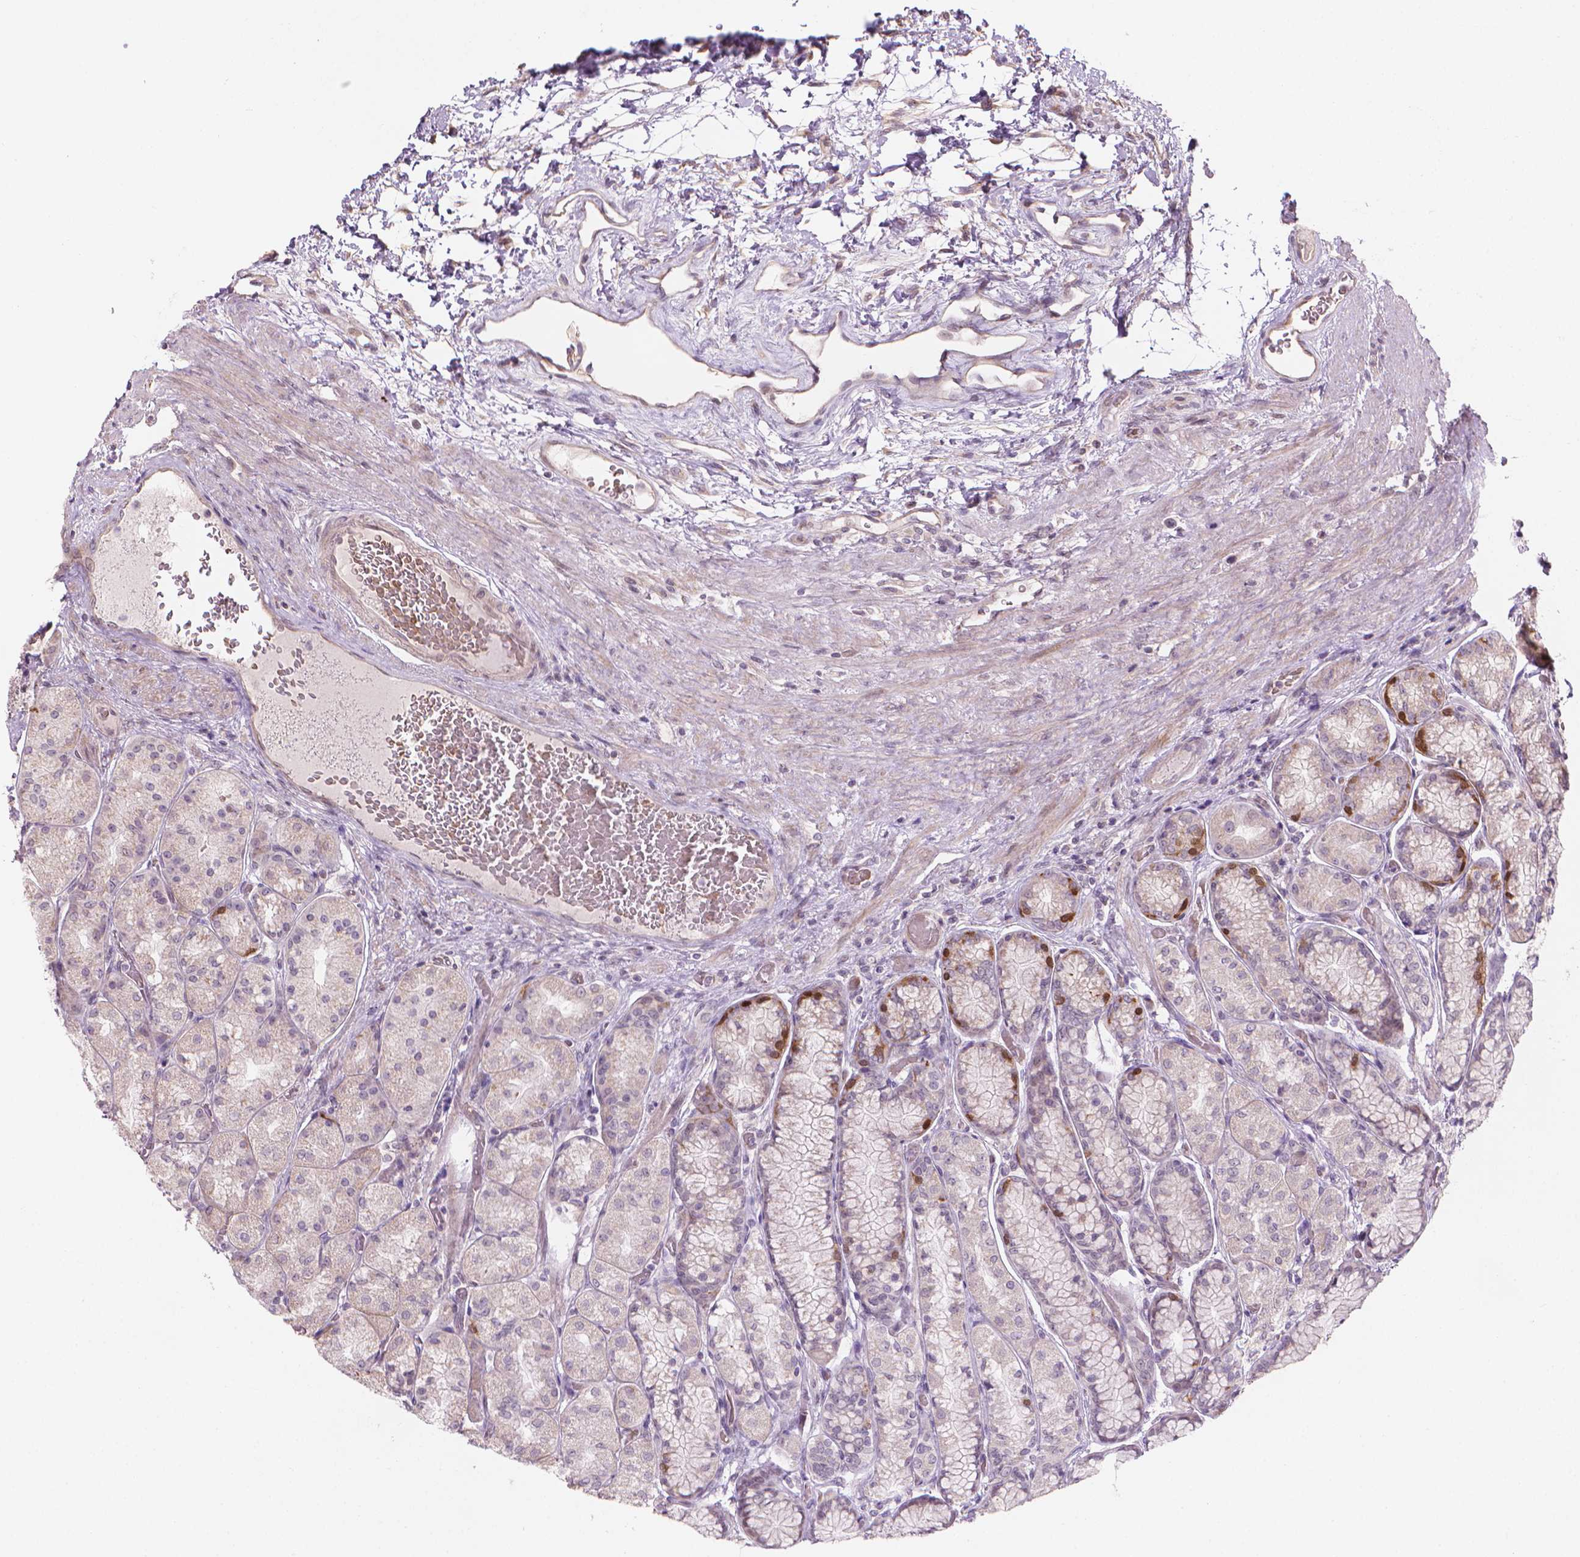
{"staining": {"intensity": "moderate", "quantity": "<25%", "location": "nuclear"}, "tissue": "stomach", "cell_type": "Glandular cells", "image_type": "normal", "snomed": [{"axis": "morphology", "description": "Normal tissue, NOS"}, {"axis": "morphology", "description": "Adenocarcinoma, NOS"}, {"axis": "morphology", "description": "Adenocarcinoma, High grade"}, {"axis": "topography", "description": "Stomach, upper"}, {"axis": "topography", "description": "Stomach"}], "caption": "DAB immunohistochemical staining of benign stomach reveals moderate nuclear protein positivity in approximately <25% of glandular cells. (DAB = brown stain, brightfield microscopy at high magnification).", "gene": "IFFO1", "patient": {"sex": "female", "age": 65}}